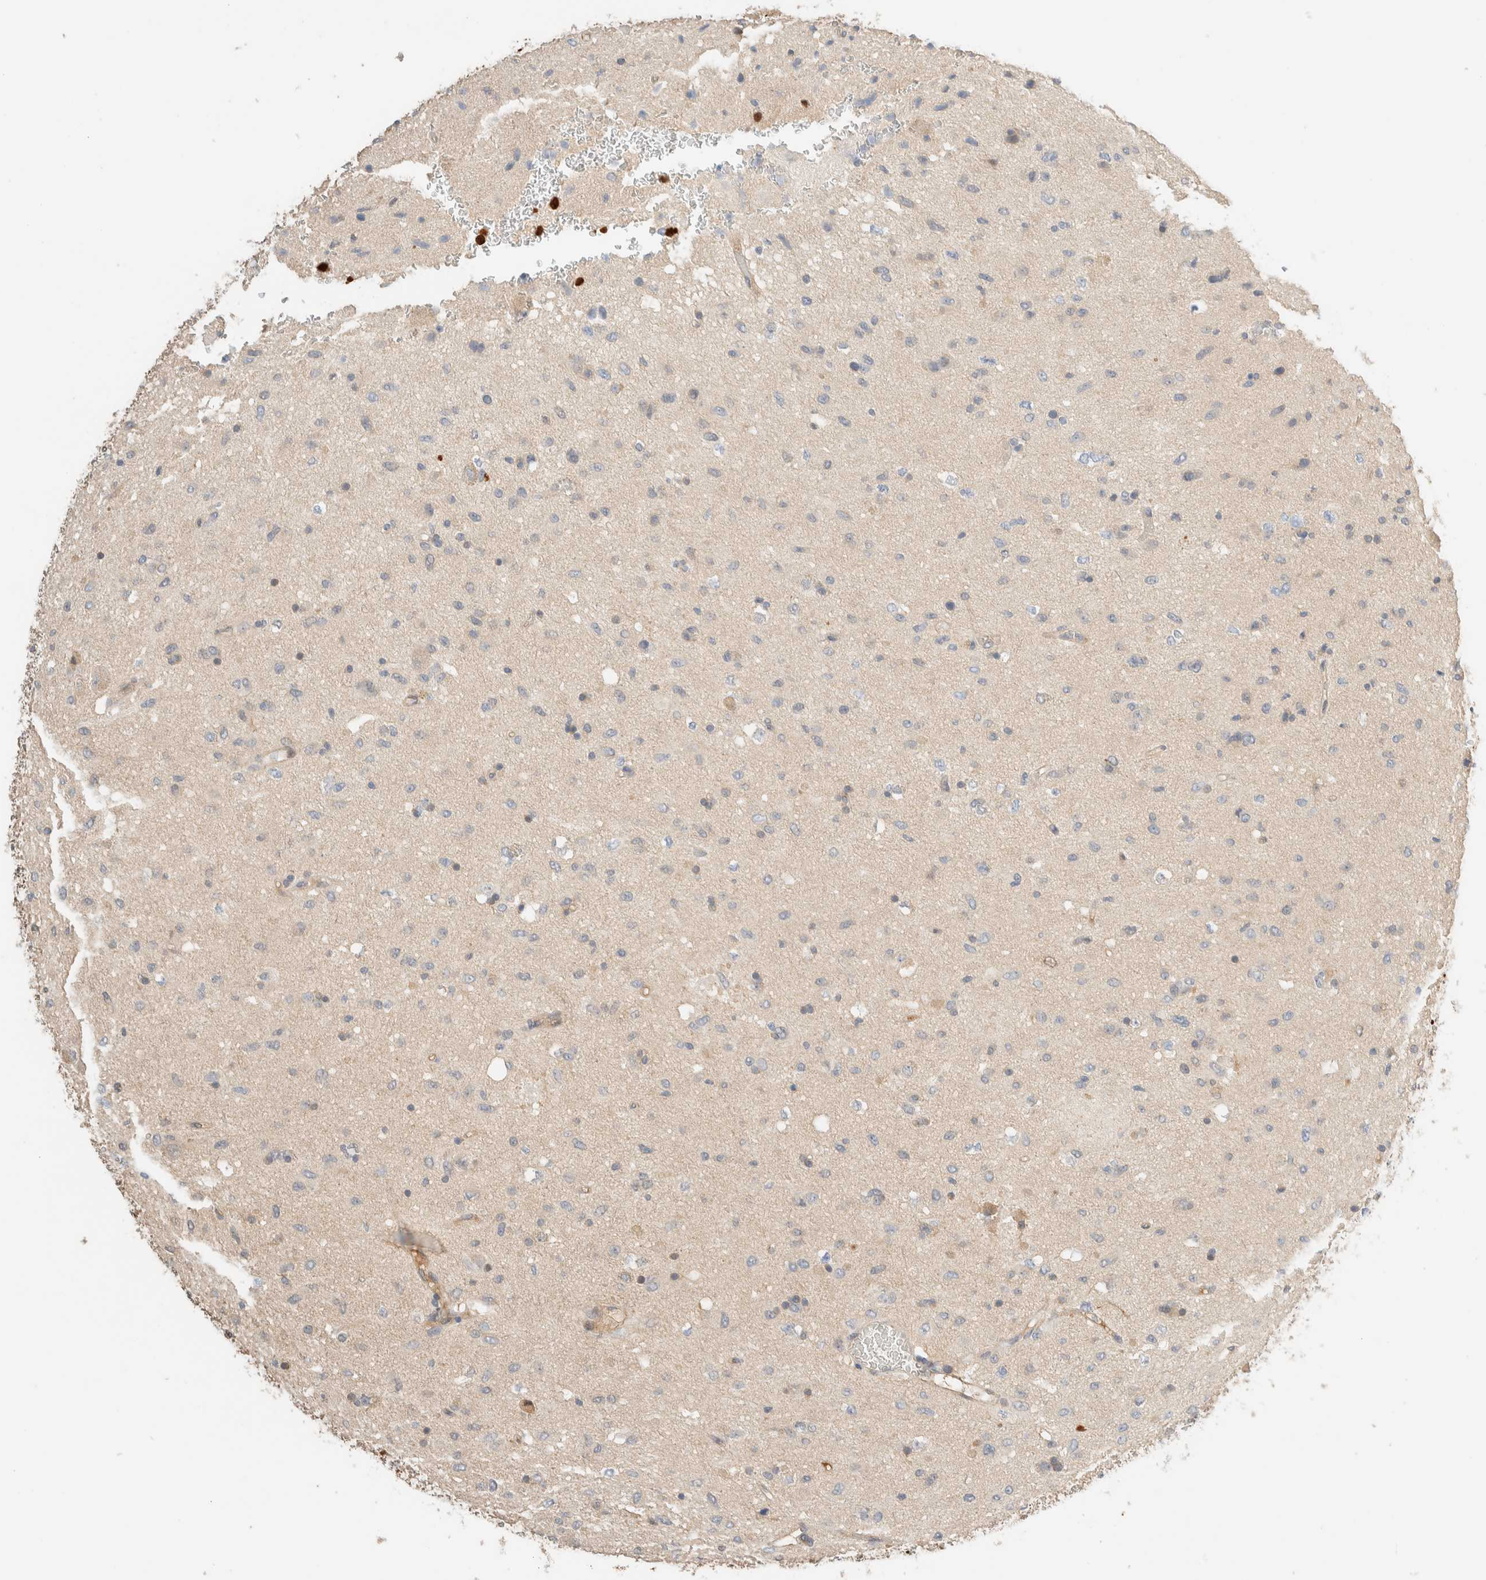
{"staining": {"intensity": "negative", "quantity": "none", "location": "none"}, "tissue": "glioma", "cell_type": "Tumor cells", "image_type": "cancer", "snomed": [{"axis": "morphology", "description": "Glioma, malignant, Low grade"}, {"axis": "topography", "description": "Brain"}], "caption": "Glioma was stained to show a protein in brown. There is no significant positivity in tumor cells.", "gene": "SETD4", "patient": {"sex": "male", "age": 77}}